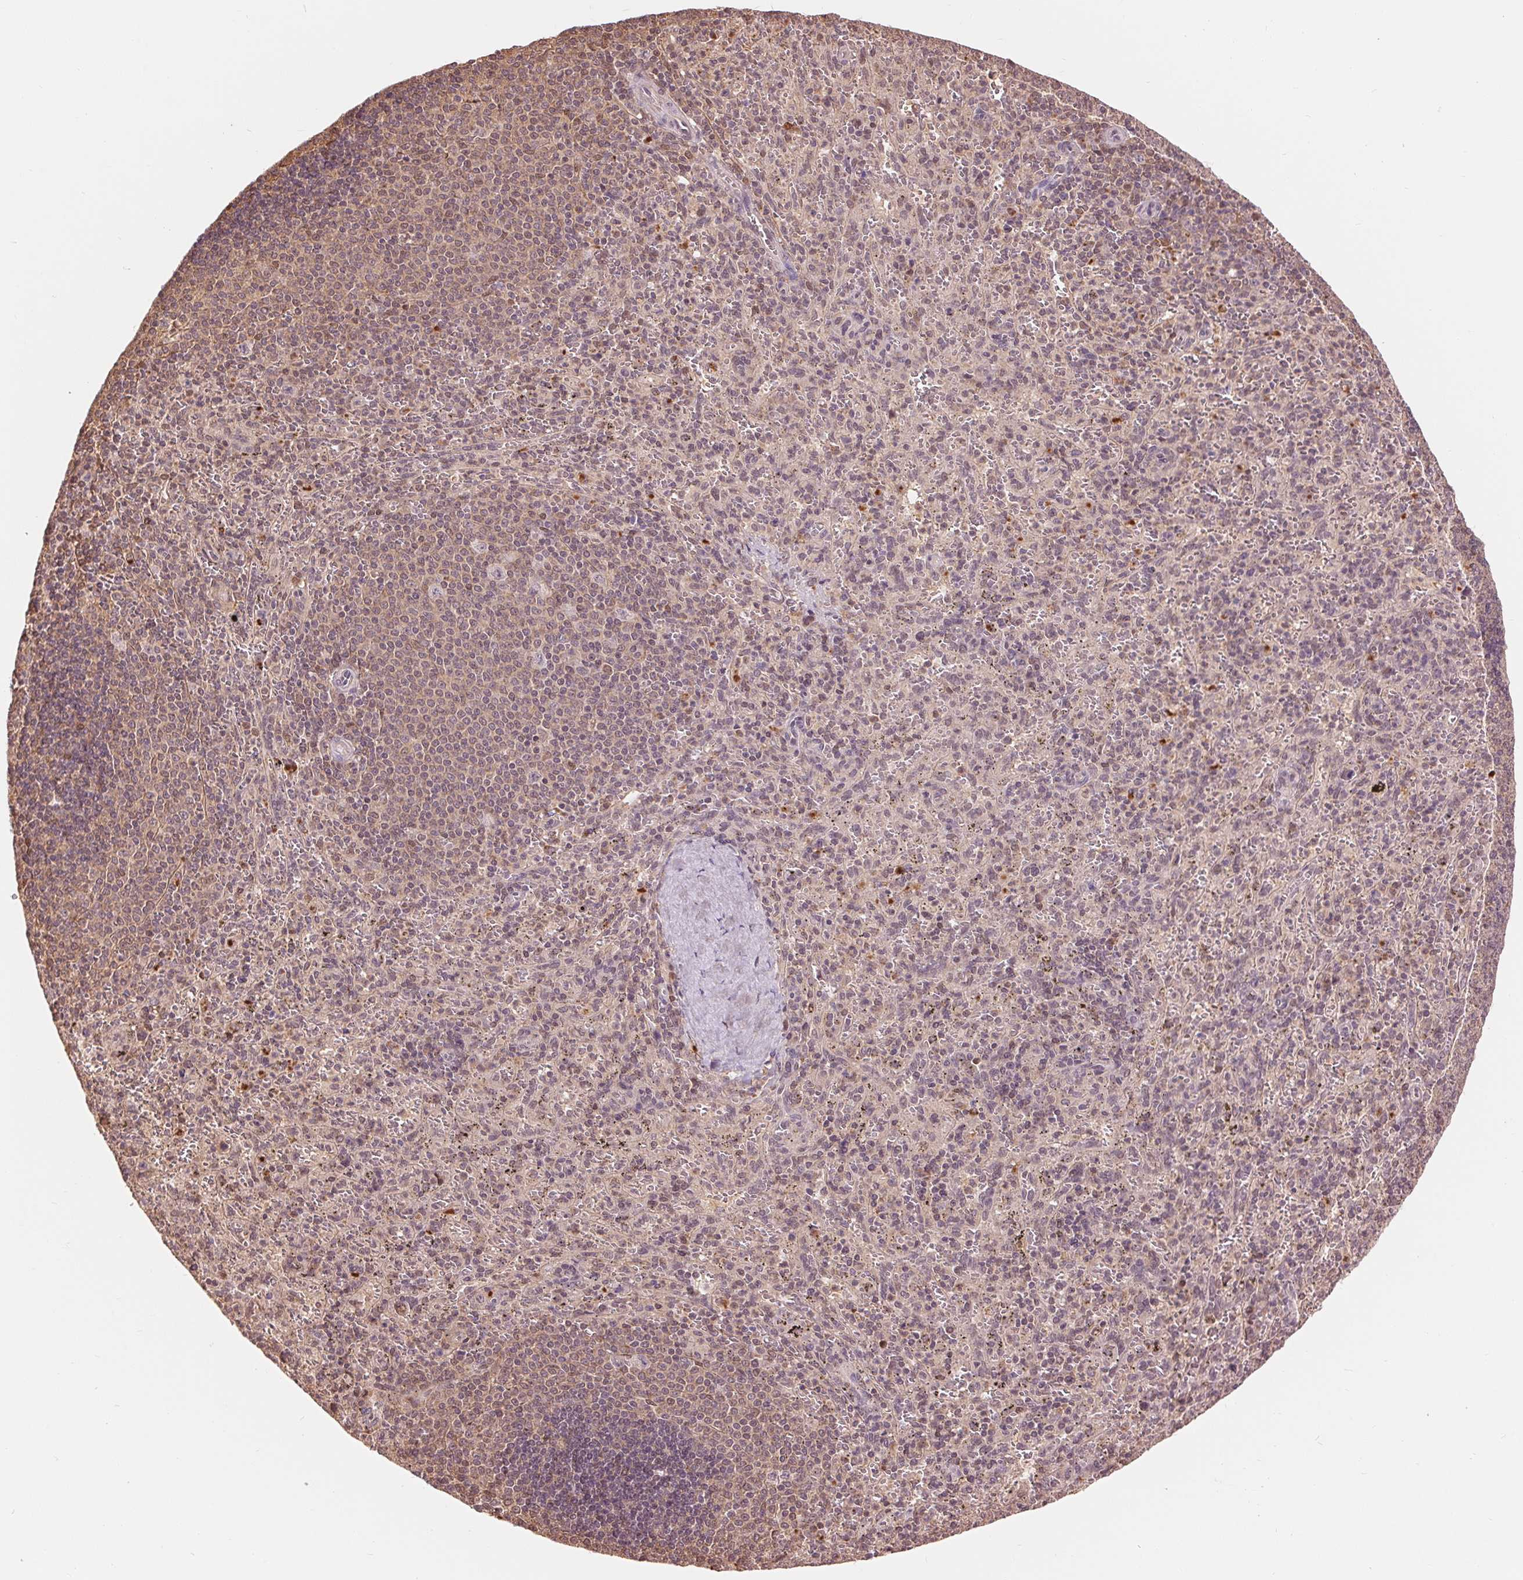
{"staining": {"intensity": "weak", "quantity": "25%-75%", "location": "nuclear"}, "tissue": "spleen", "cell_type": "Cells in red pulp", "image_type": "normal", "snomed": [{"axis": "morphology", "description": "Normal tissue, NOS"}, {"axis": "topography", "description": "Spleen"}], "caption": "Immunohistochemistry micrograph of normal spleen stained for a protein (brown), which shows low levels of weak nuclear staining in about 25%-75% of cells in red pulp.", "gene": "TMEM273", "patient": {"sex": "male", "age": 57}}